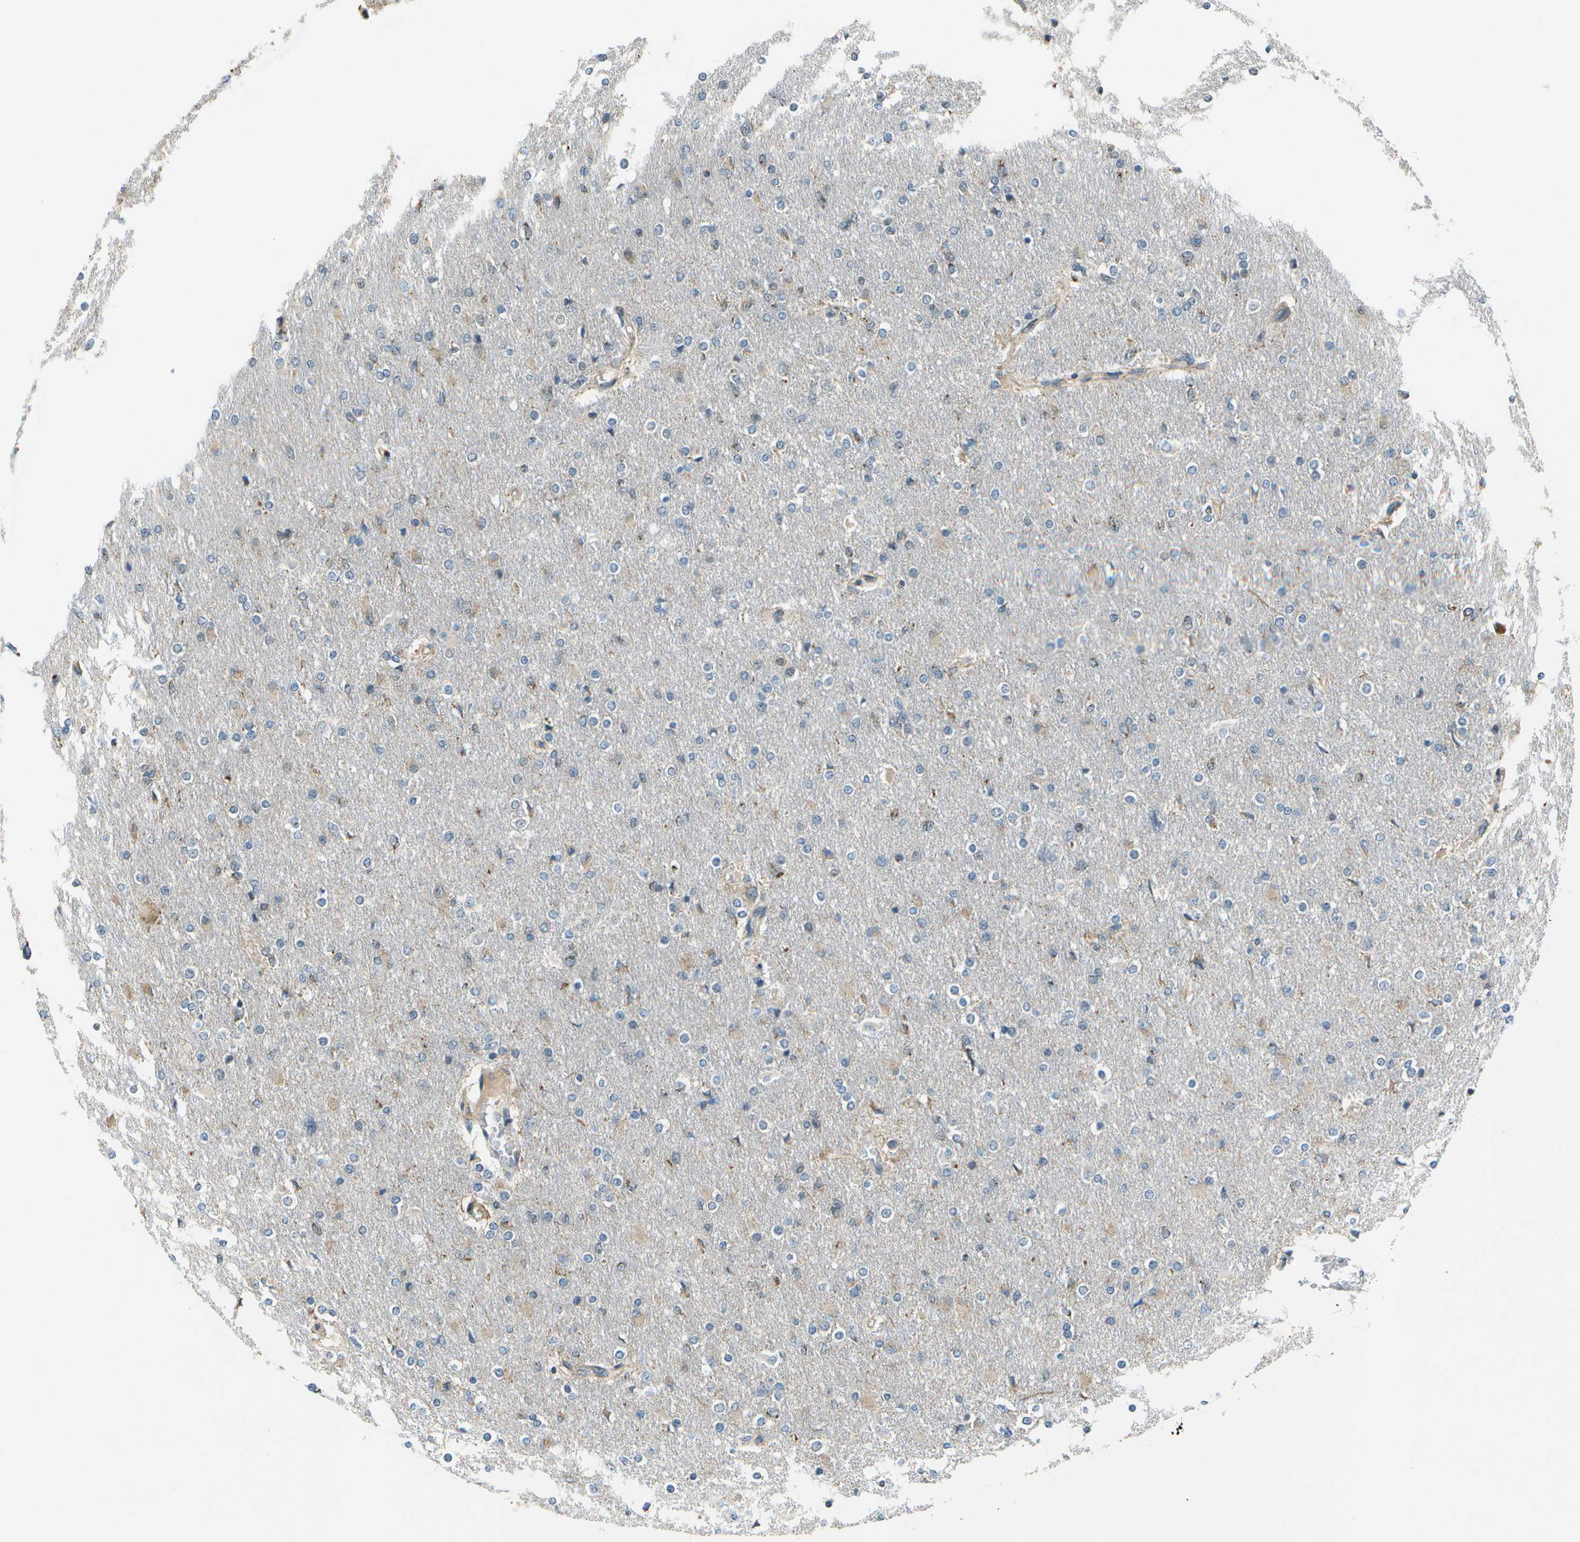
{"staining": {"intensity": "weak", "quantity": "<25%", "location": "cytoplasmic/membranous"}, "tissue": "glioma", "cell_type": "Tumor cells", "image_type": "cancer", "snomed": [{"axis": "morphology", "description": "Glioma, malignant, High grade"}, {"axis": "topography", "description": "Cerebral cortex"}], "caption": "DAB (3,3'-diaminobenzidine) immunohistochemical staining of human glioma demonstrates no significant staining in tumor cells. The staining was performed using DAB to visualize the protein expression in brown, while the nuclei were stained in blue with hematoxylin (Magnification: 20x).", "gene": "EIF2AK1", "patient": {"sex": "female", "age": 36}}